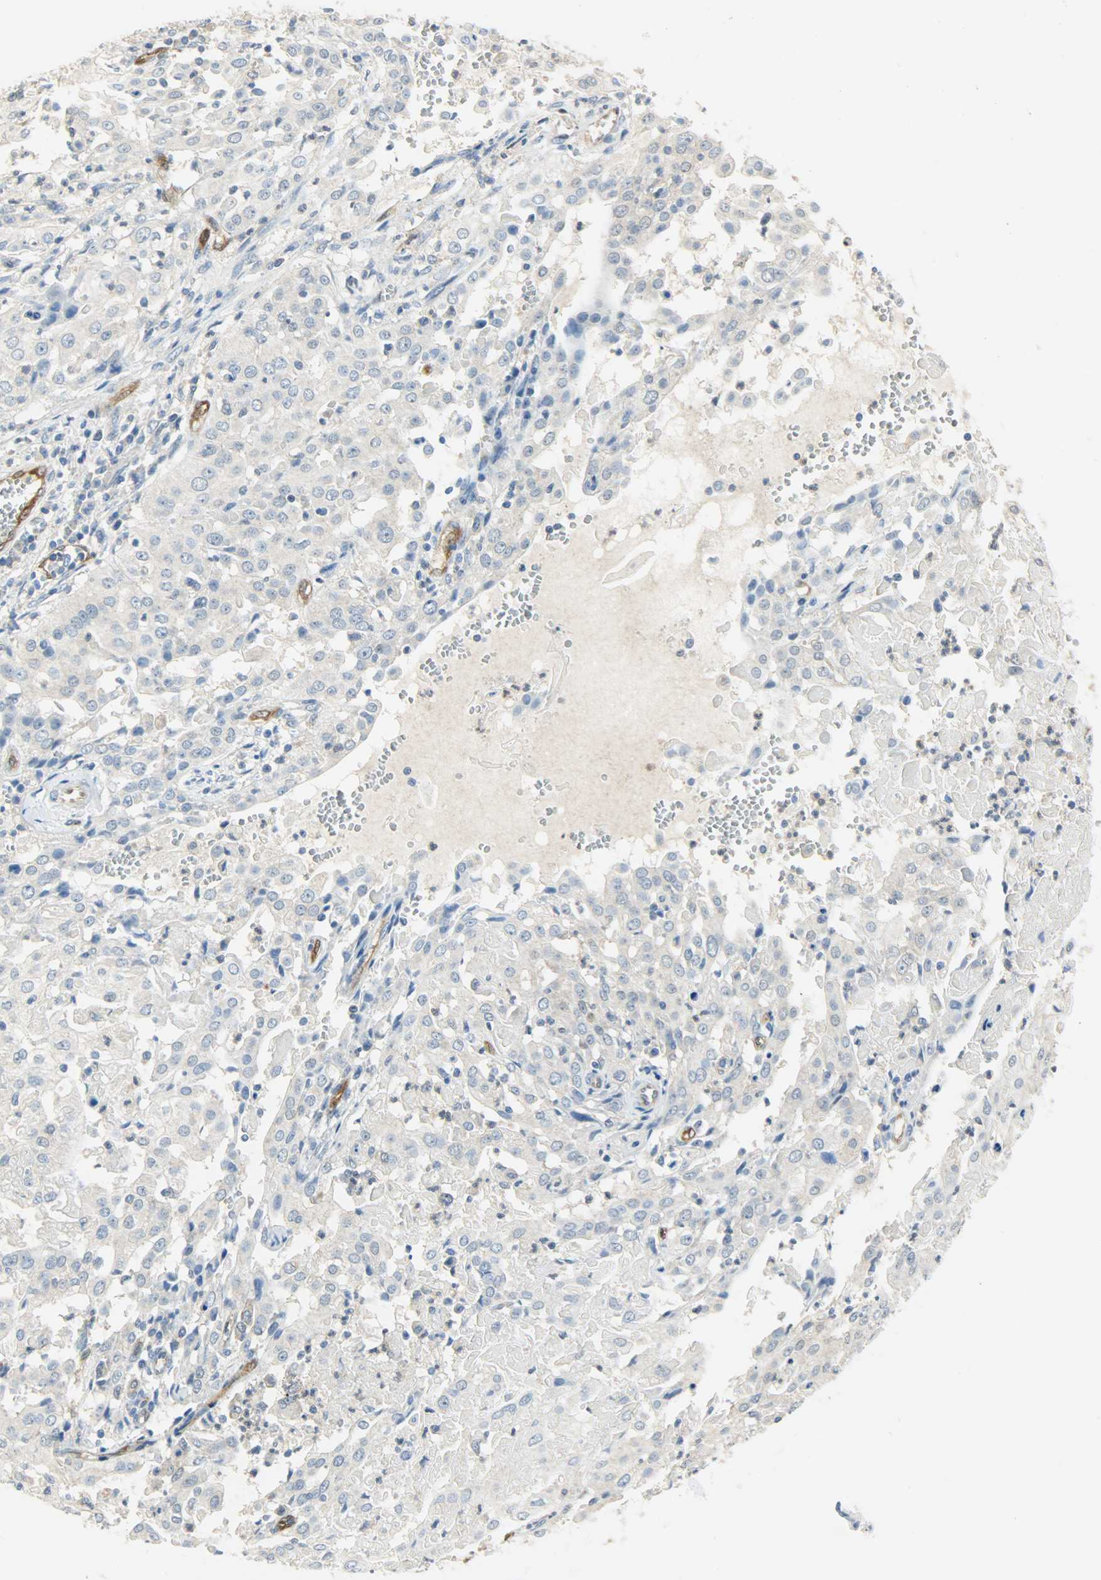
{"staining": {"intensity": "negative", "quantity": "none", "location": "none"}, "tissue": "cervical cancer", "cell_type": "Tumor cells", "image_type": "cancer", "snomed": [{"axis": "morphology", "description": "Squamous cell carcinoma, NOS"}, {"axis": "topography", "description": "Cervix"}], "caption": "Immunohistochemistry (IHC) image of neoplastic tissue: human squamous cell carcinoma (cervical) stained with DAB displays no significant protein expression in tumor cells. The staining was performed using DAB (3,3'-diaminobenzidine) to visualize the protein expression in brown, while the nuclei were stained in blue with hematoxylin (Magnification: 20x).", "gene": "FKBP1A", "patient": {"sex": "female", "age": 39}}